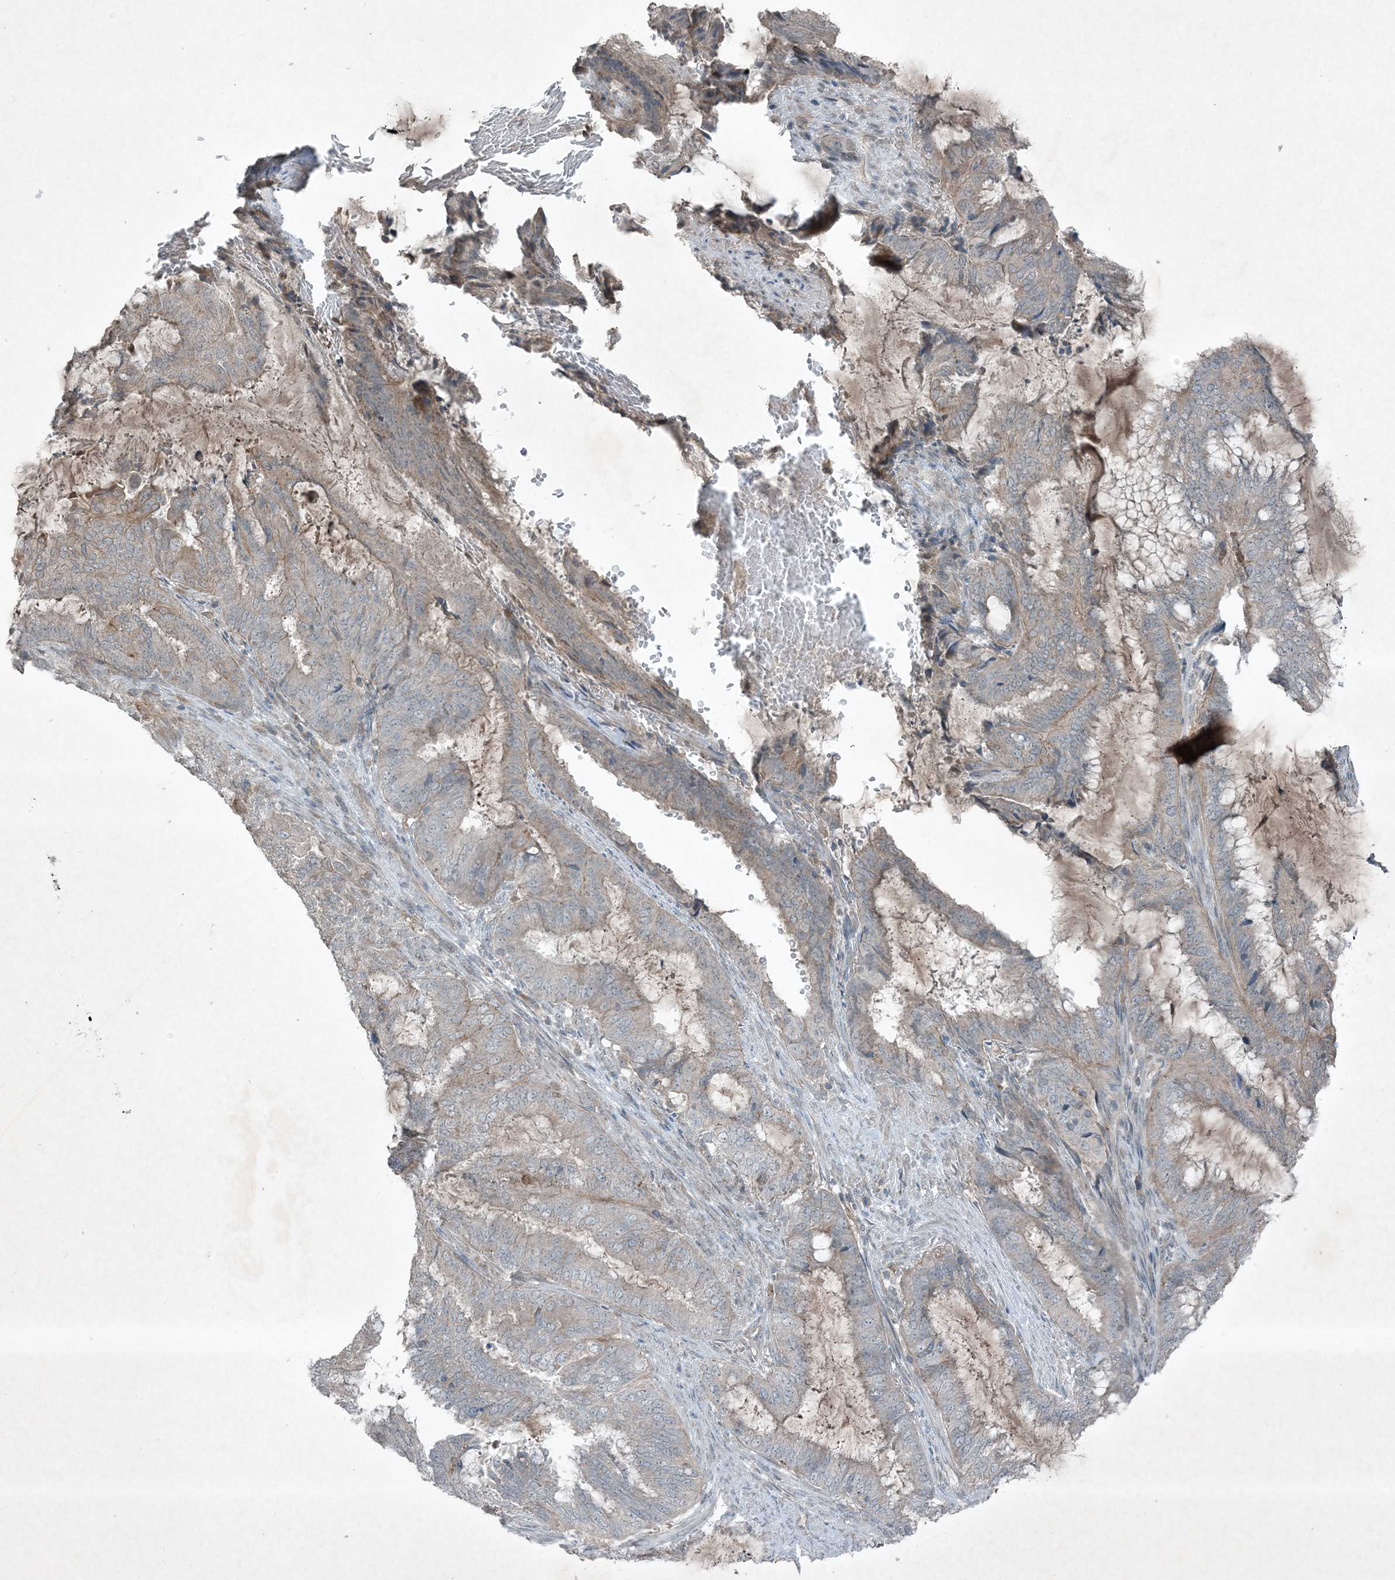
{"staining": {"intensity": "negative", "quantity": "none", "location": "none"}, "tissue": "endometrial cancer", "cell_type": "Tumor cells", "image_type": "cancer", "snomed": [{"axis": "morphology", "description": "Adenocarcinoma, NOS"}, {"axis": "topography", "description": "Endometrium"}], "caption": "Protein analysis of endometrial adenocarcinoma exhibits no significant expression in tumor cells.", "gene": "MDN1", "patient": {"sex": "female", "age": 51}}